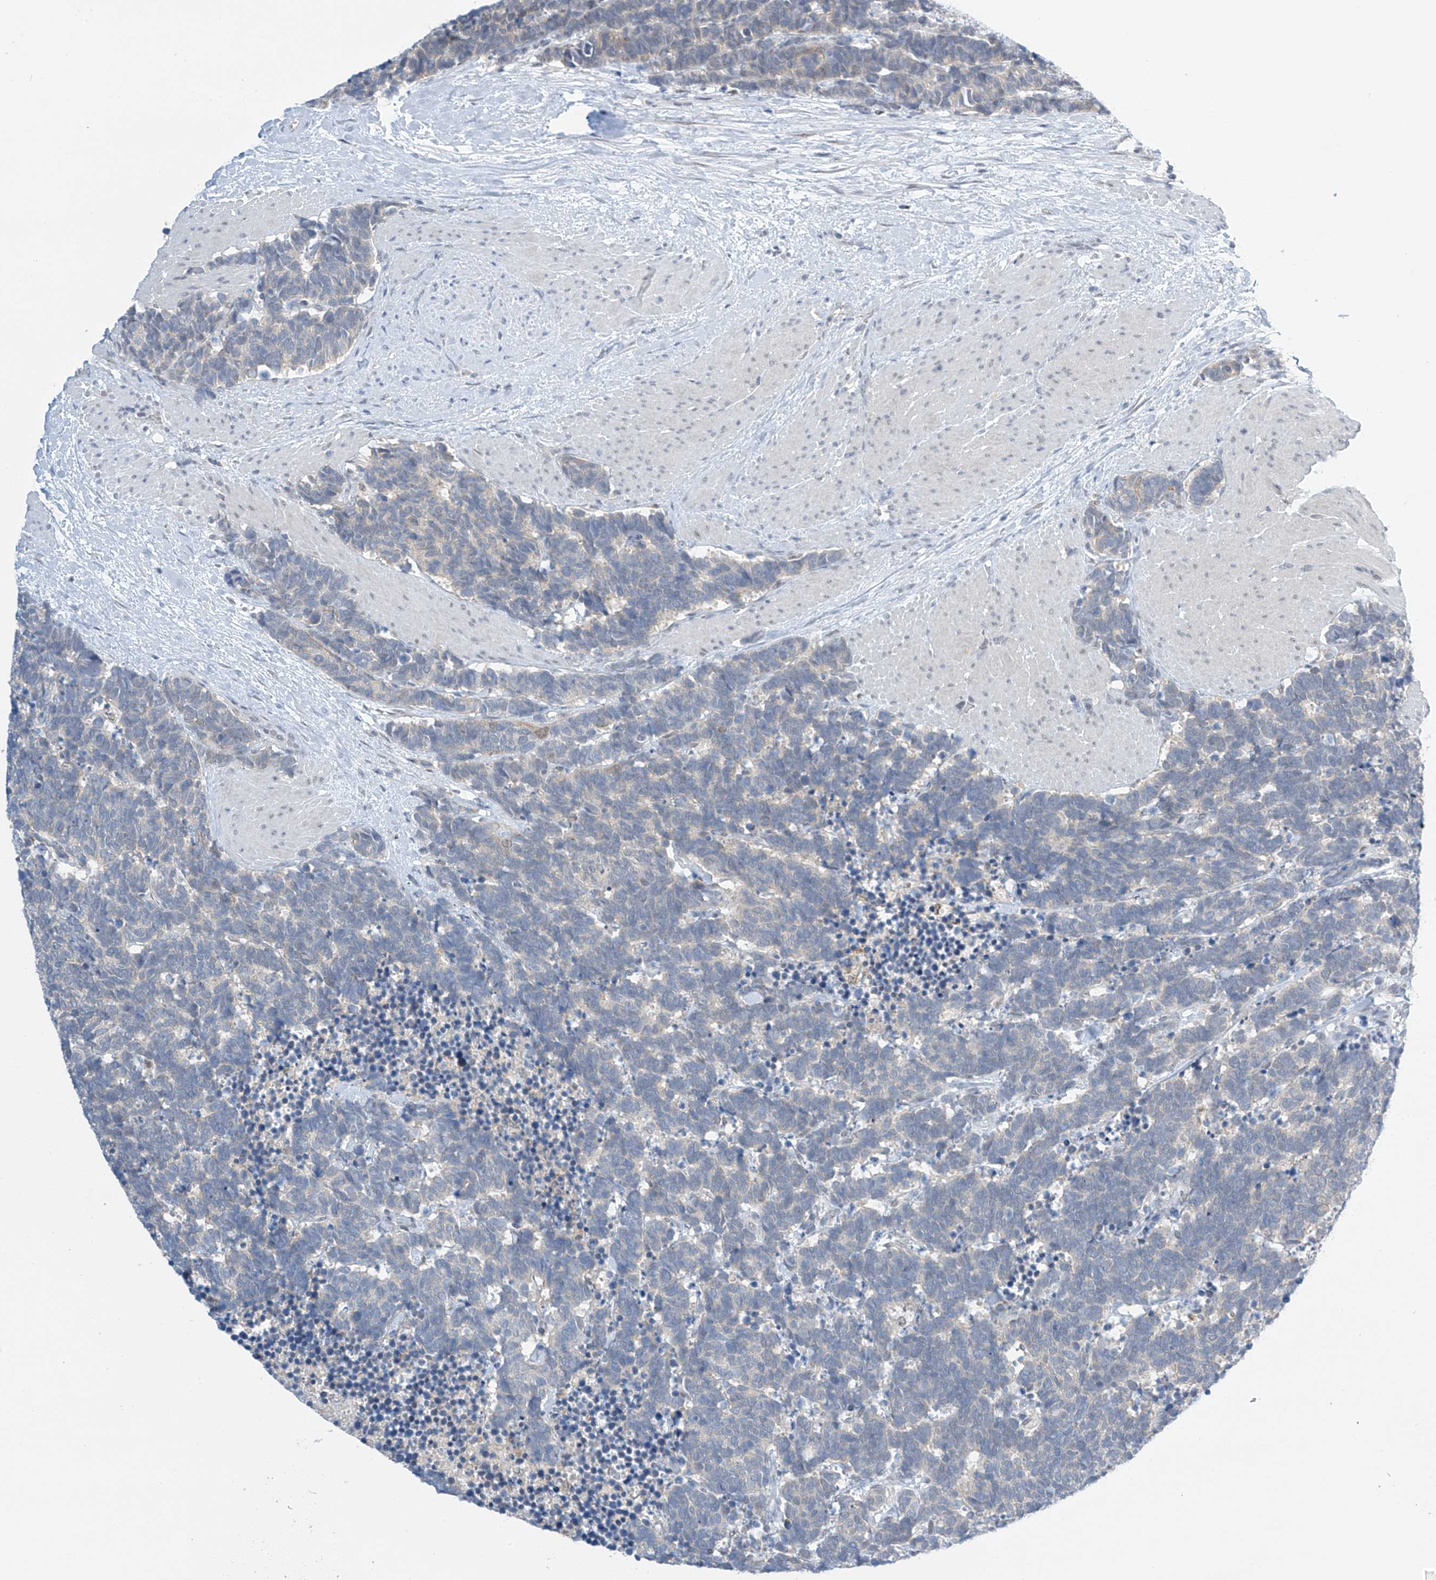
{"staining": {"intensity": "negative", "quantity": "none", "location": "none"}, "tissue": "carcinoid", "cell_type": "Tumor cells", "image_type": "cancer", "snomed": [{"axis": "morphology", "description": "Carcinoma, NOS"}, {"axis": "morphology", "description": "Carcinoid, malignant, NOS"}, {"axis": "topography", "description": "Urinary bladder"}], "caption": "Carcinoid was stained to show a protein in brown. There is no significant expression in tumor cells.", "gene": "APLF", "patient": {"sex": "male", "age": 57}}